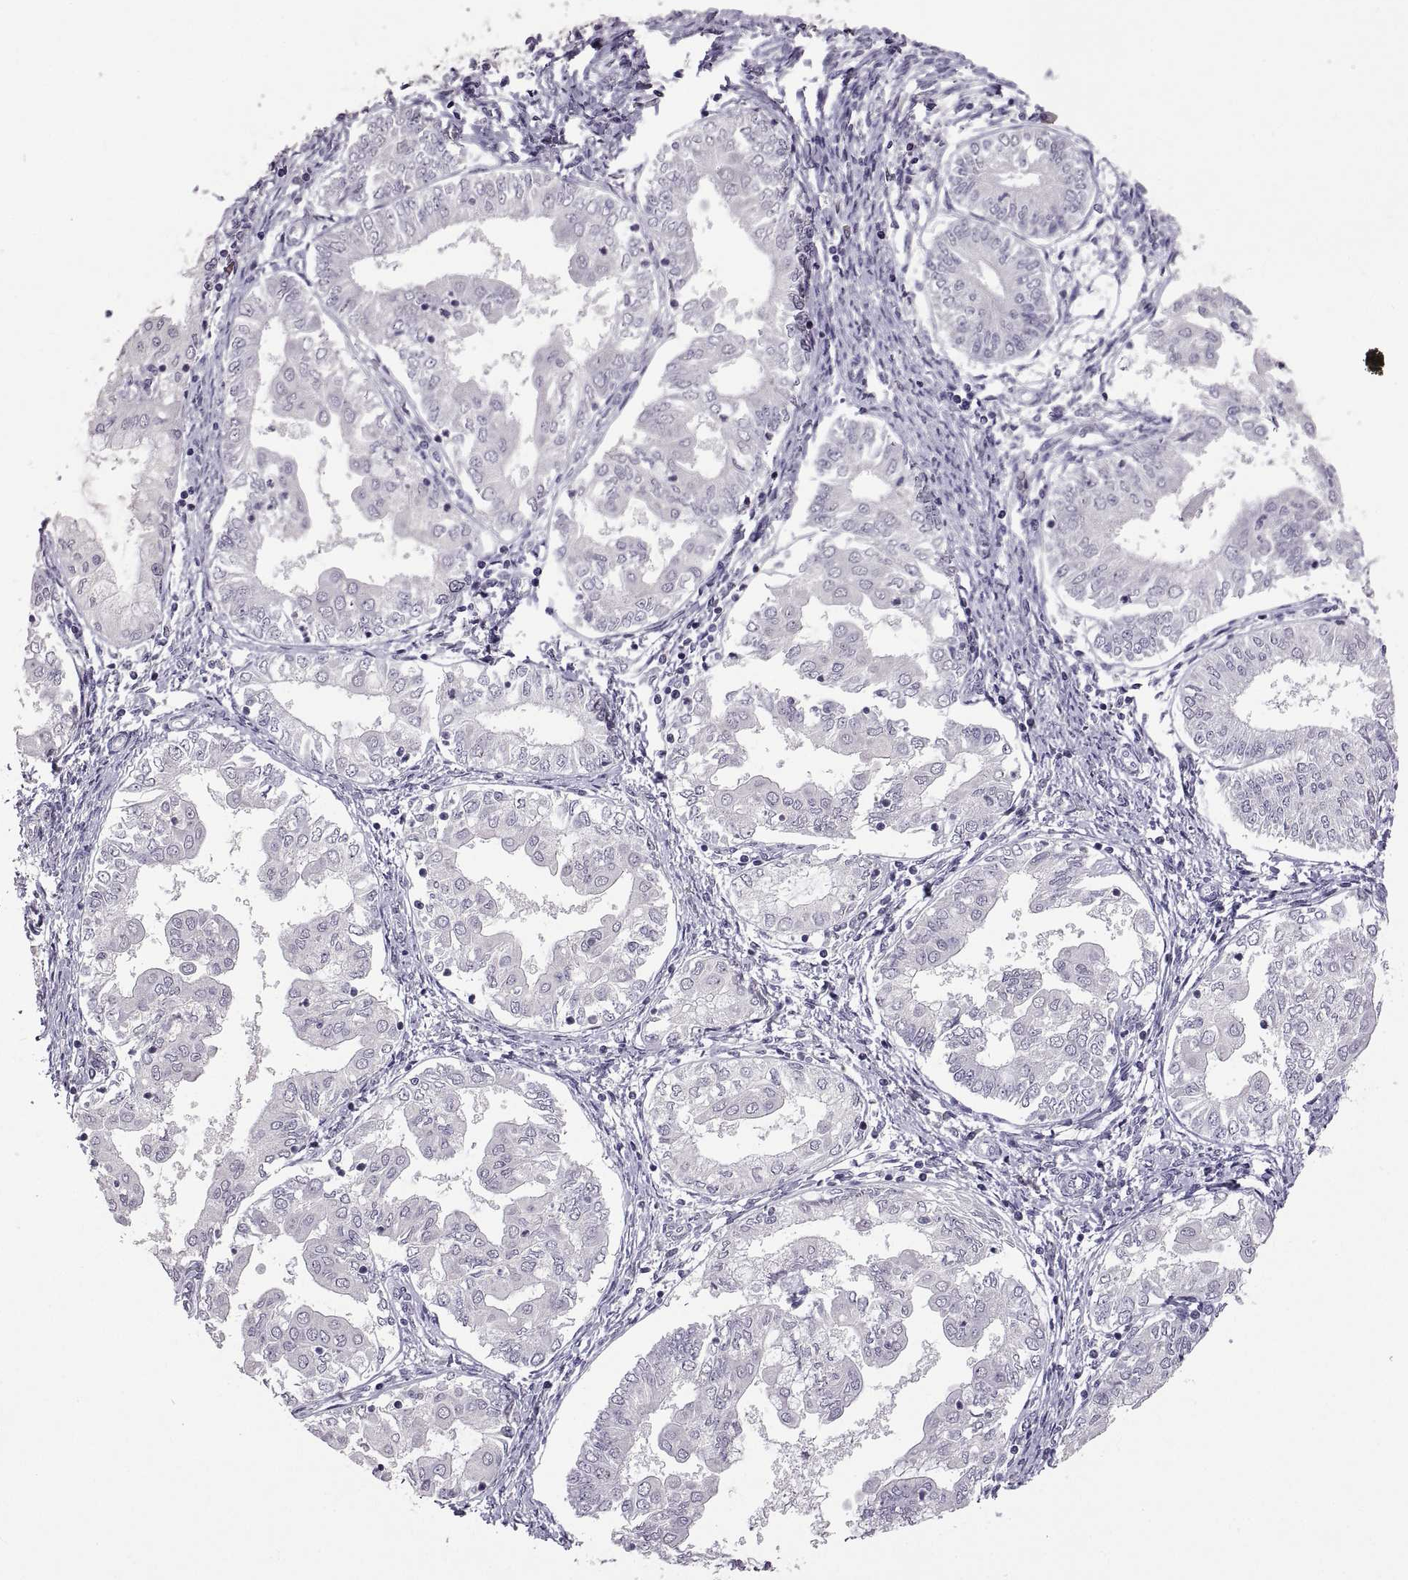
{"staining": {"intensity": "negative", "quantity": "none", "location": "none"}, "tissue": "endometrial cancer", "cell_type": "Tumor cells", "image_type": "cancer", "snomed": [{"axis": "morphology", "description": "Adenocarcinoma, NOS"}, {"axis": "topography", "description": "Endometrium"}], "caption": "Tumor cells show no significant protein staining in endometrial adenocarcinoma.", "gene": "NEK2", "patient": {"sex": "female", "age": 68}}